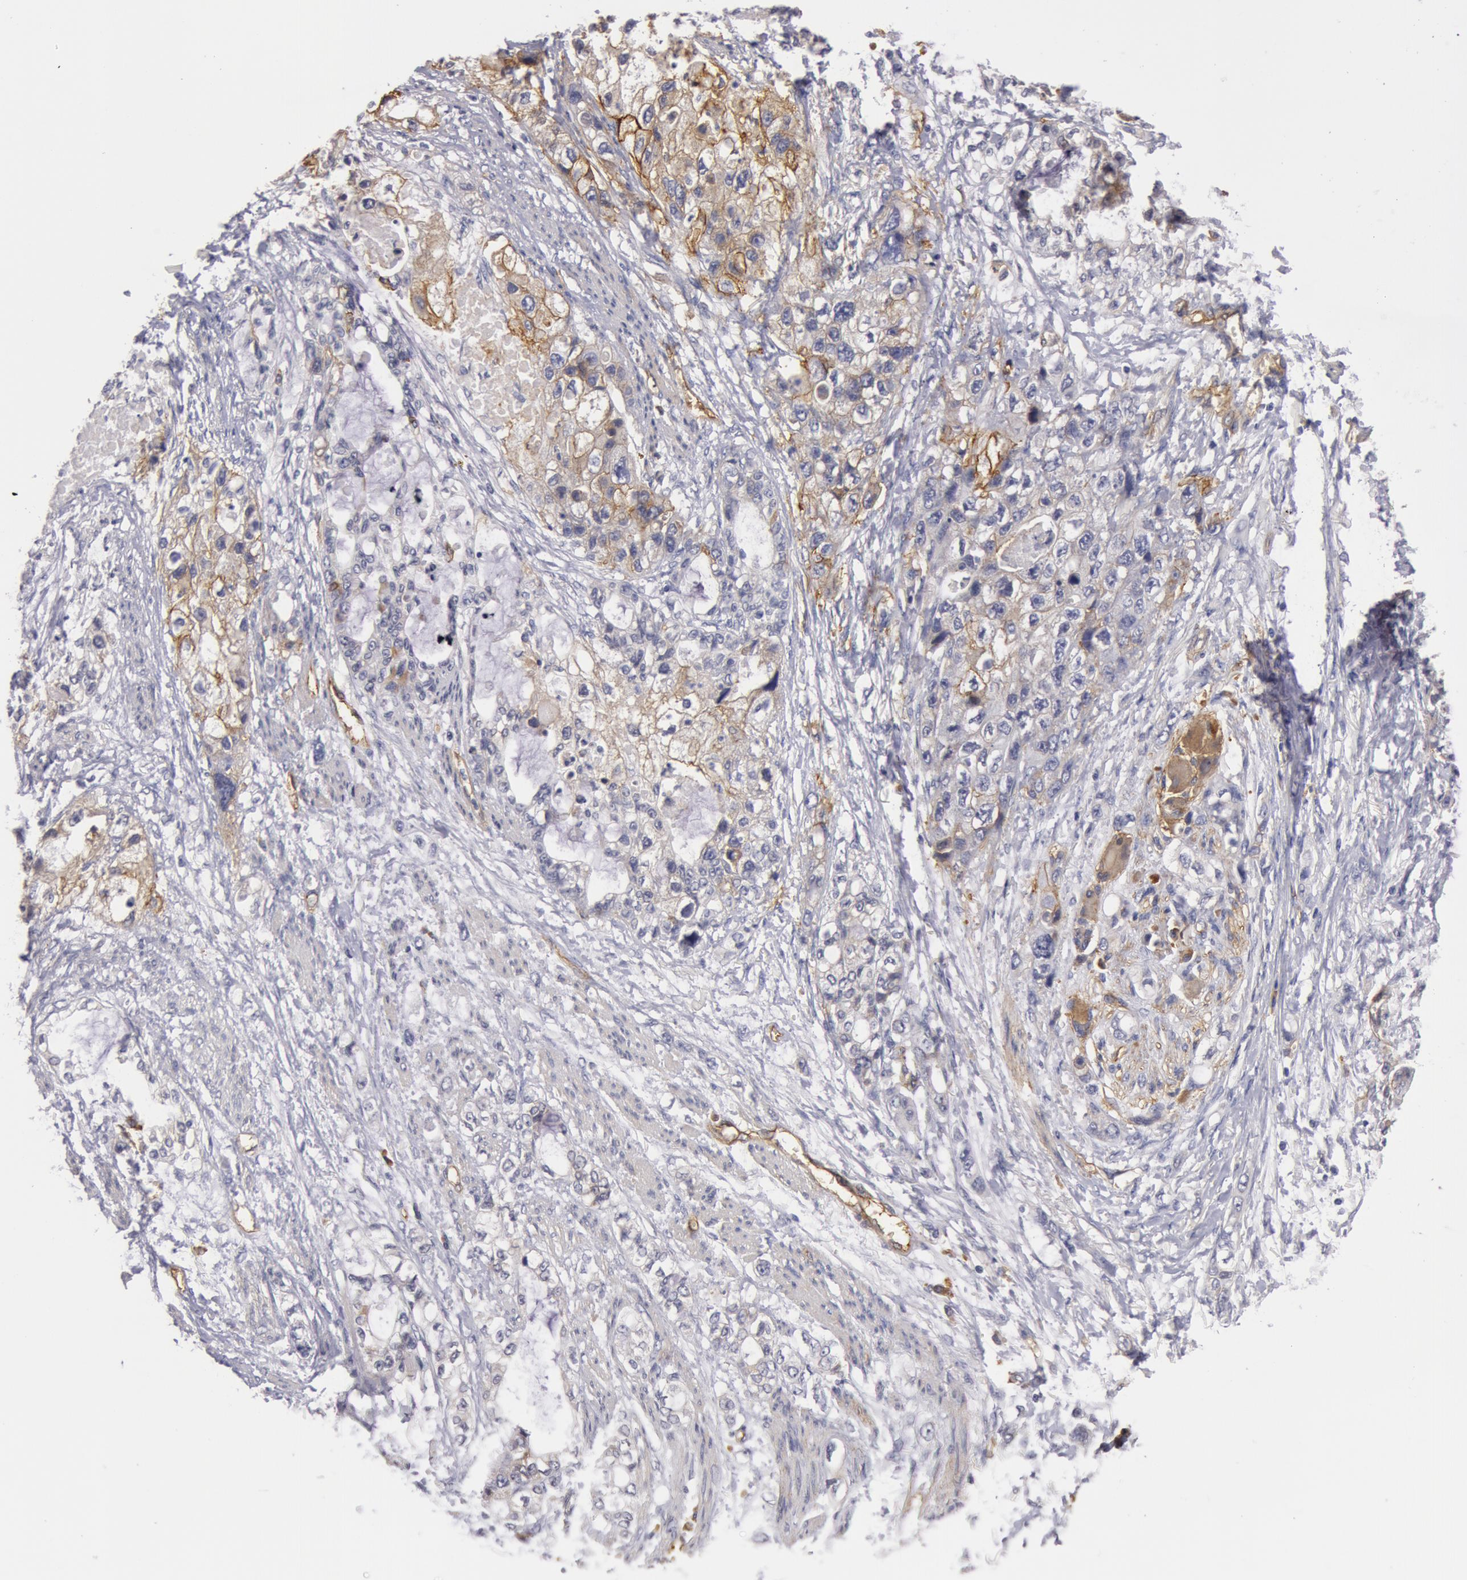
{"staining": {"intensity": "weak", "quantity": "25%-75%", "location": "cytoplasmic/membranous"}, "tissue": "stomach cancer", "cell_type": "Tumor cells", "image_type": "cancer", "snomed": [{"axis": "morphology", "description": "Adenocarcinoma, NOS"}, {"axis": "topography", "description": "Stomach, upper"}], "caption": "High-magnification brightfield microscopy of adenocarcinoma (stomach) stained with DAB (brown) and counterstained with hematoxylin (blue). tumor cells exhibit weak cytoplasmic/membranous expression is seen in about25%-75% of cells.", "gene": "IL23A", "patient": {"sex": "female", "age": 52}}